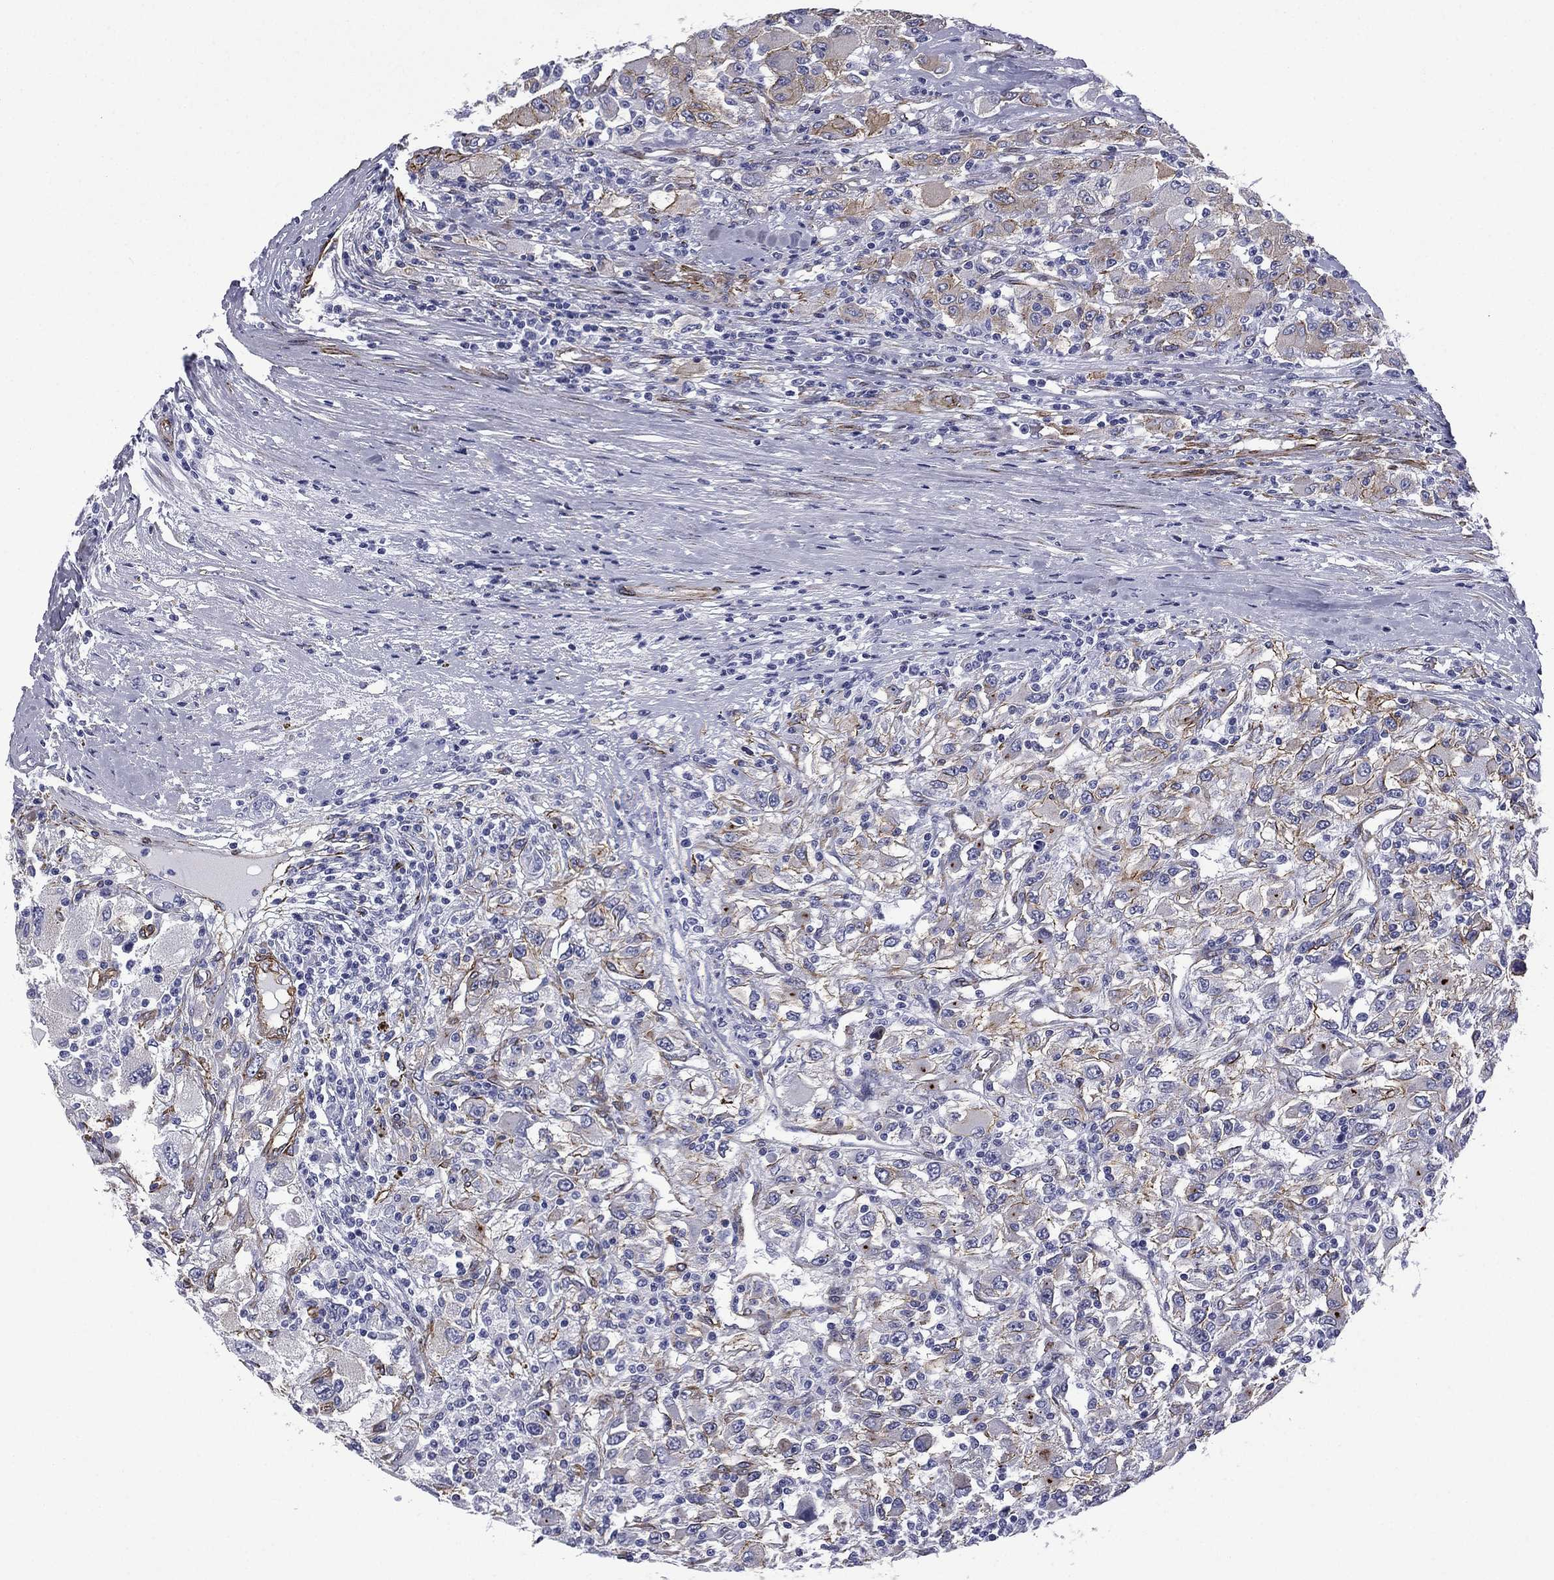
{"staining": {"intensity": "weak", "quantity": "<25%", "location": "cytoplasmic/membranous"}, "tissue": "renal cancer", "cell_type": "Tumor cells", "image_type": "cancer", "snomed": [{"axis": "morphology", "description": "Adenocarcinoma, NOS"}, {"axis": "topography", "description": "Kidney"}], "caption": "Immunohistochemical staining of adenocarcinoma (renal) displays no significant expression in tumor cells.", "gene": "CAVIN3", "patient": {"sex": "female", "age": 67}}